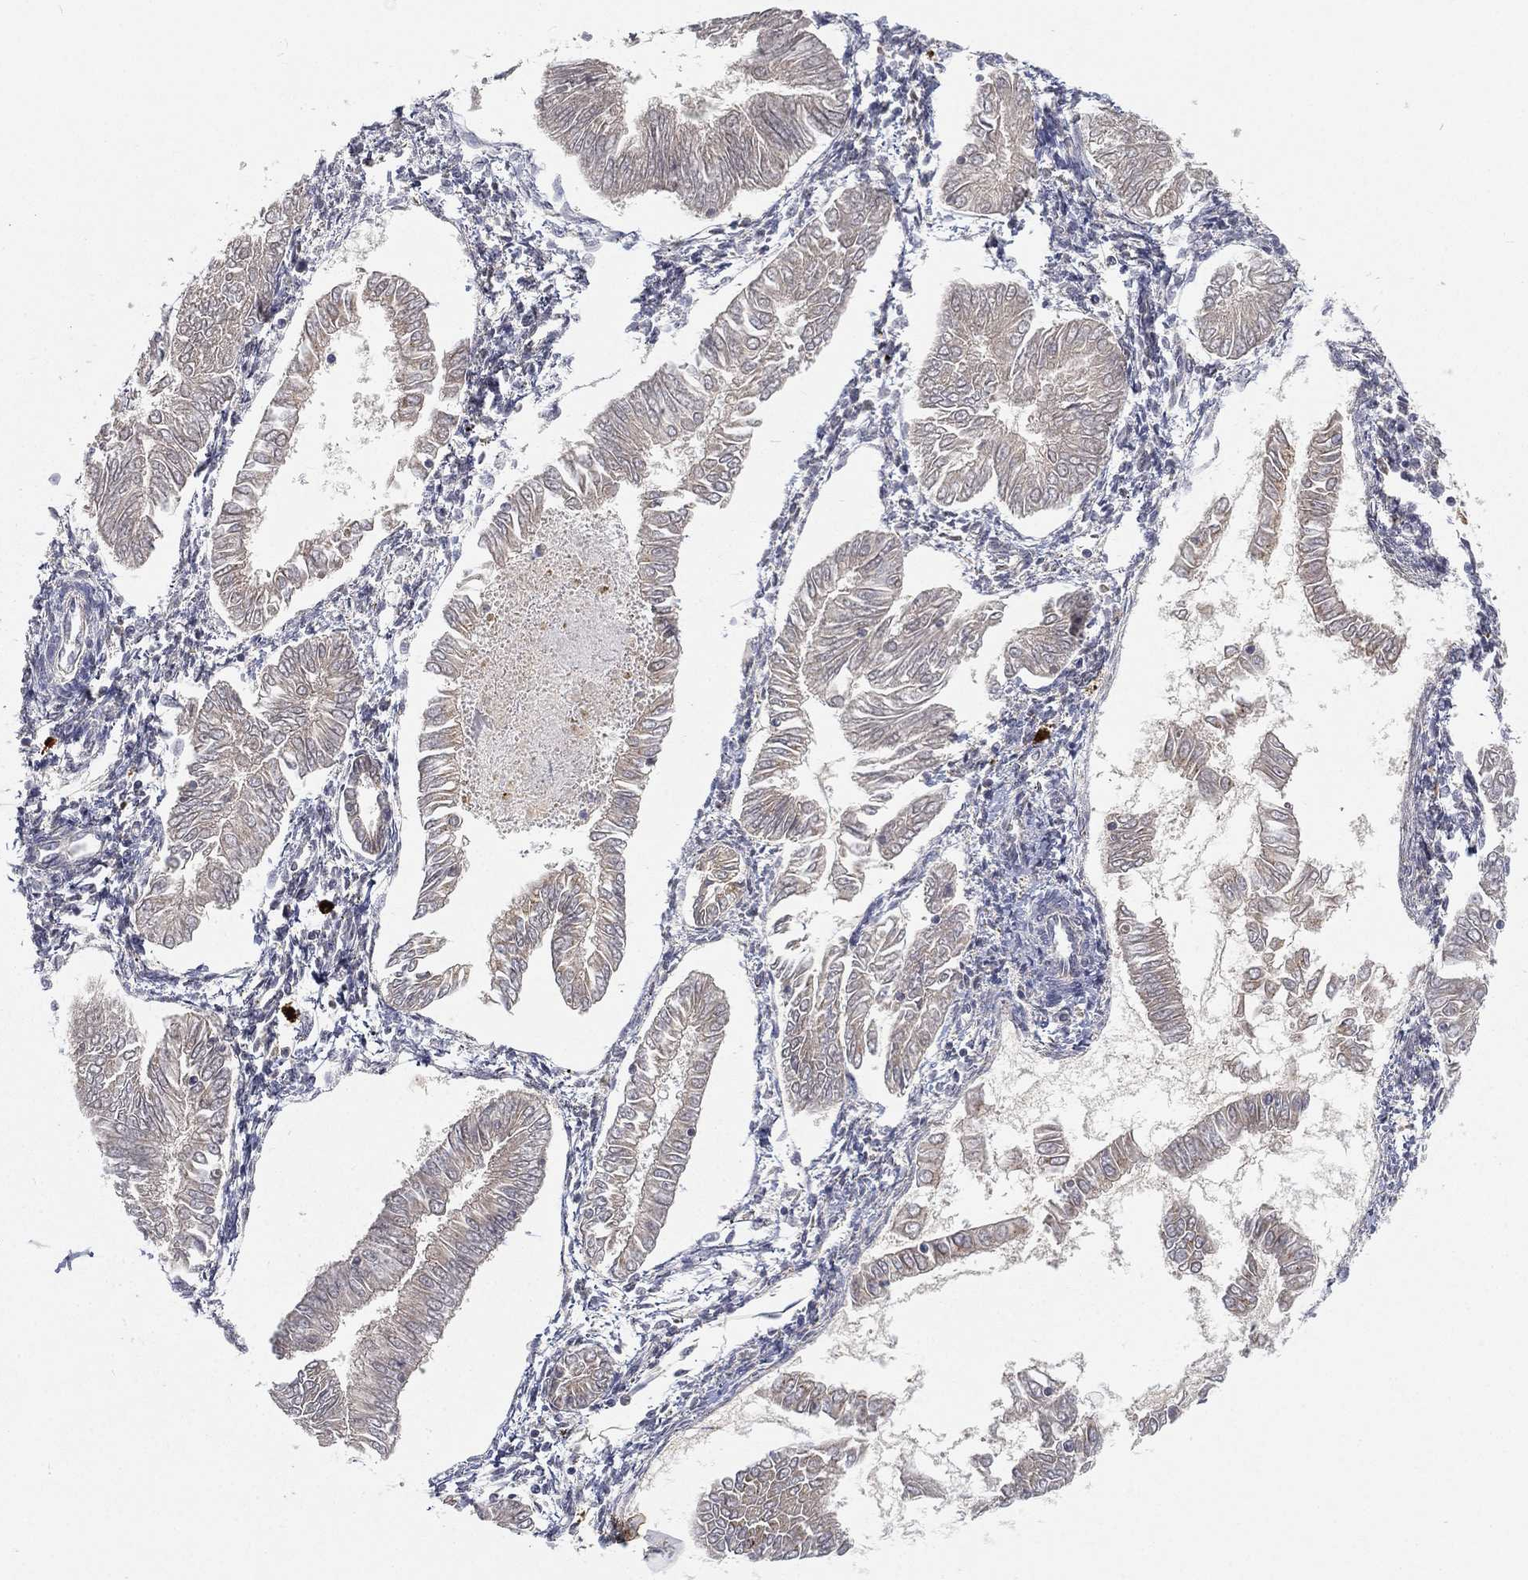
{"staining": {"intensity": "negative", "quantity": "none", "location": "none"}, "tissue": "endometrial cancer", "cell_type": "Tumor cells", "image_type": "cancer", "snomed": [{"axis": "morphology", "description": "Adenocarcinoma, NOS"}, {"axis": "topography", "description": "Endometrium"}], "caption": "There is no significant positivity in tumor cells of adenocarcinoma (endometrial).", "gene": "CTSL", "patient": {"sex": "female", "age": 53}}